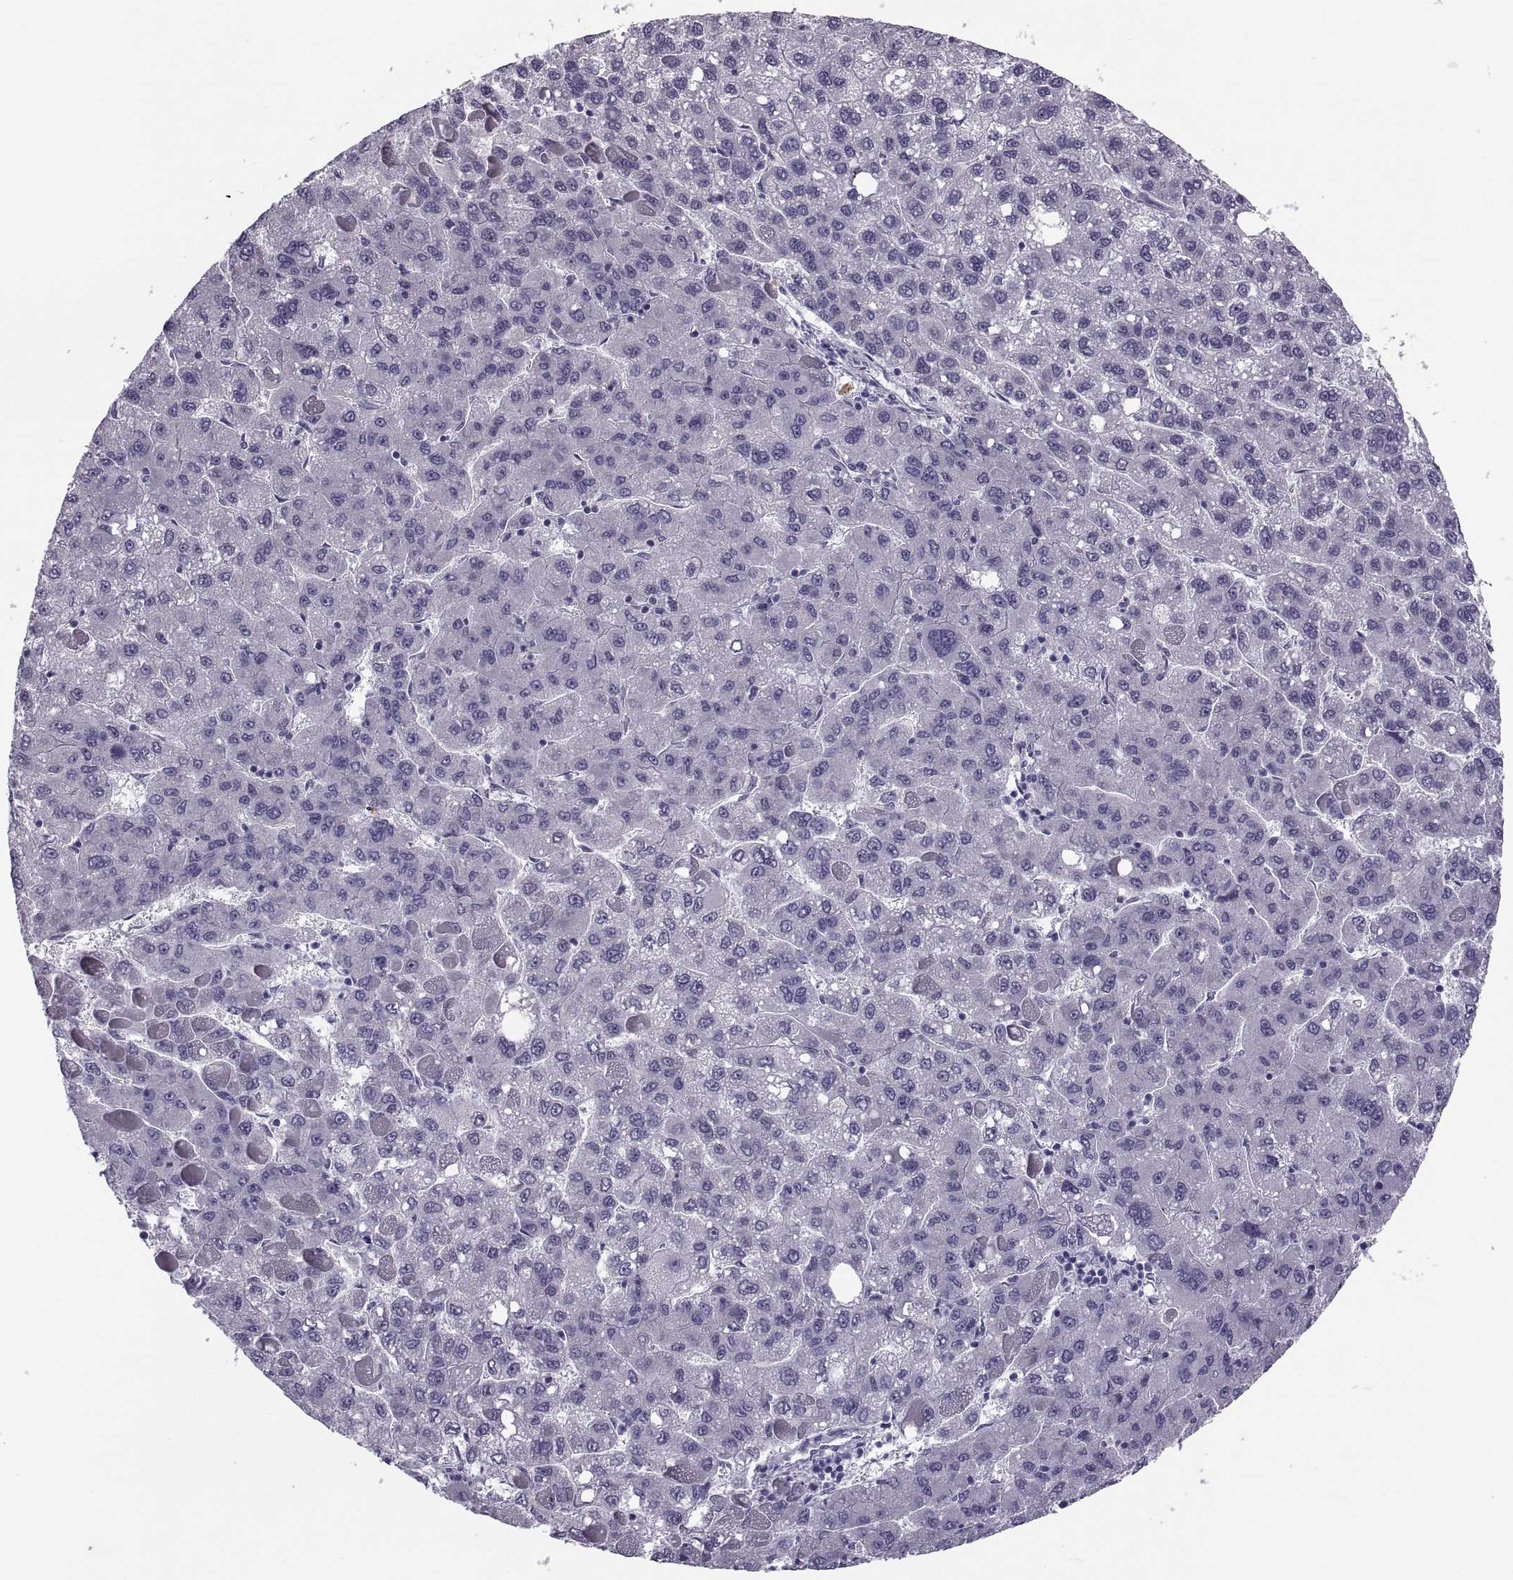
{"staining": {"intensity": "negative", "quantity": "none", "location": "none"}, "tissue": "liver cancer", "cell_type": "Tumor cells", "image_type": "cancer", "snomed": [{"axis": "morphology", "description": "Carcinoma, Hepatocellular, NOS"}, {"axis": "topography", "description": "Liver"}], "caption": "A high-resolution photomicrograph shows IHC staining of liver cancer, which reveals no significant expression in tumor cells.", "gene": "MAGEB1", "patient": {"sex": "female", "age": 82}}